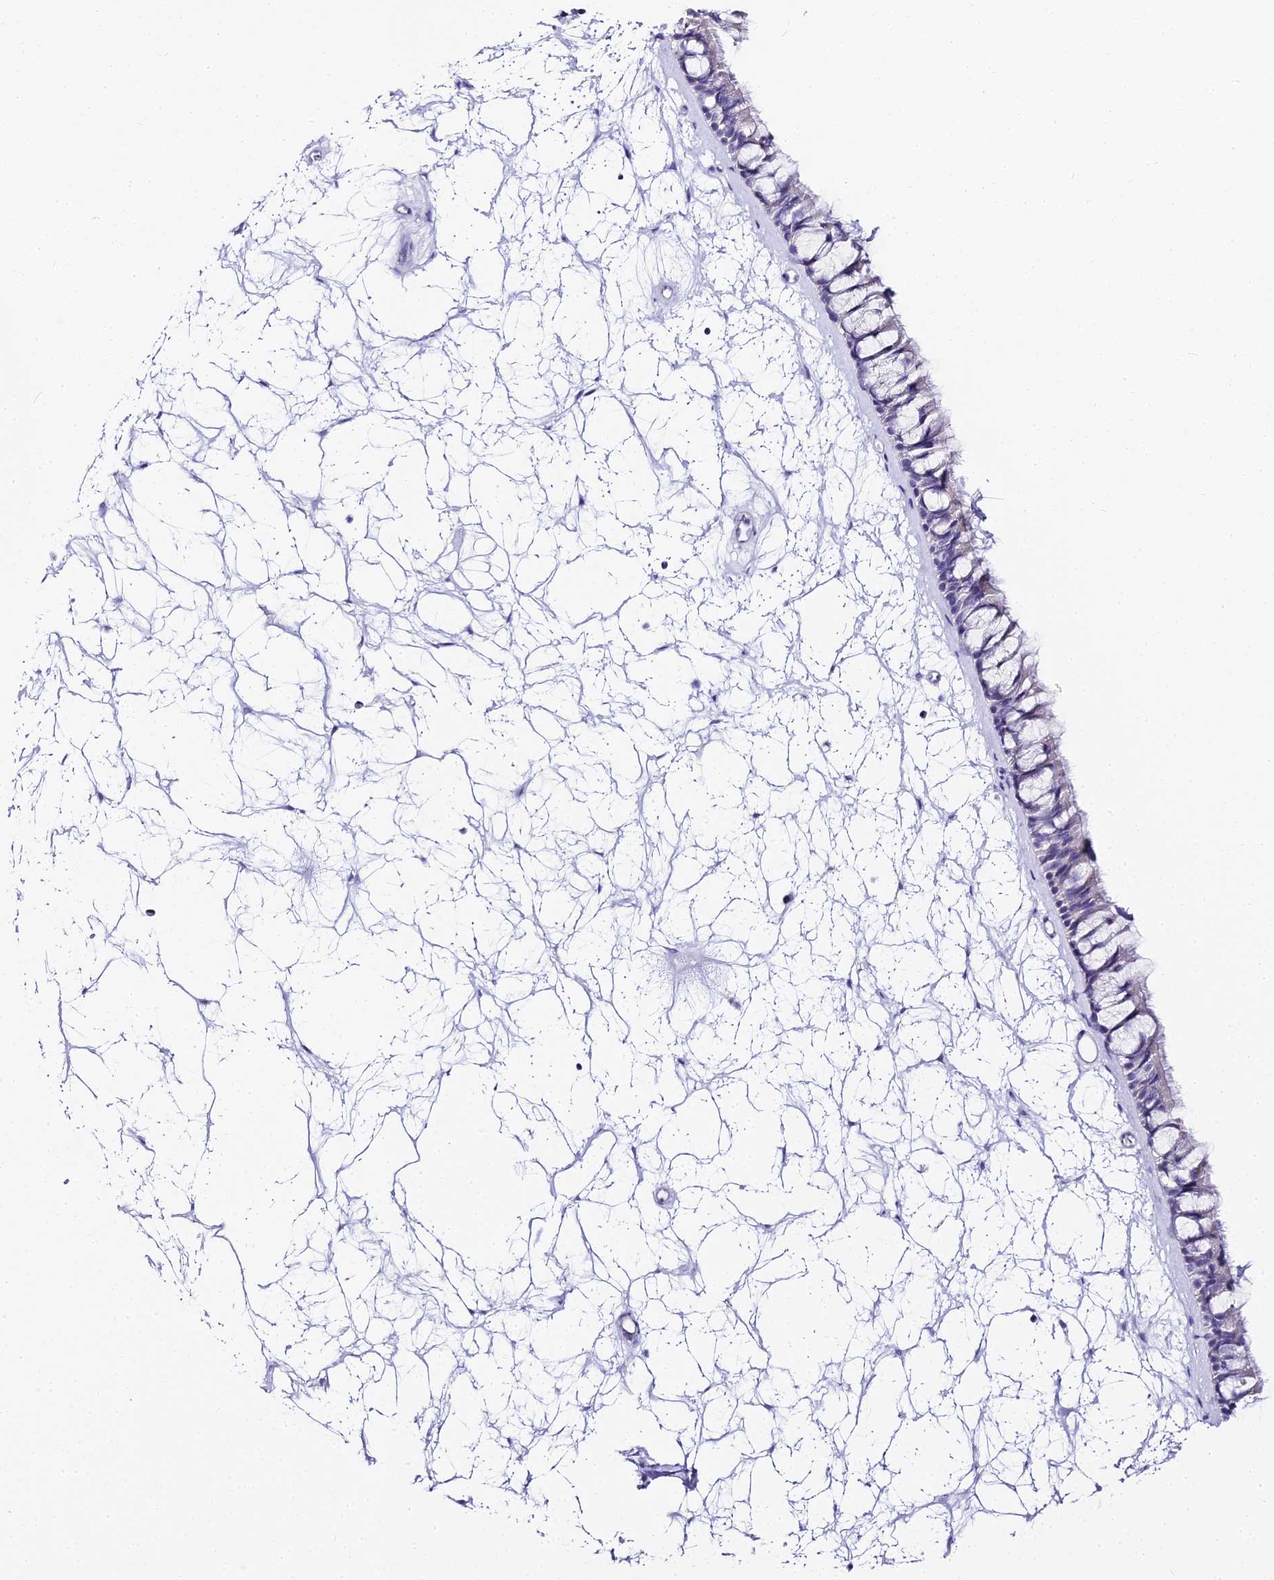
{"staining": {"intensity": "negative", "quantity": "none", "location": "none"}, "tissue": "nasopharynx", "cell_type": "Respiratory epithelial cells", "image_type": "normal", "snomed": [{"axis": "morphology", "description": "Normal tissue, NOS"}, {"axis": "topography", "description": "Nasopharynx"}], "caption": "A photomicrograph of nasopharynx stained for a protein demonstrates no brown staining in respiratory epithelial cells. (DAB (3,3'-diaminobenzidine) immunohistochemistry with hematoxylin counter stain).", "gene": "ABHD14A", "patient": {"sex": "male", "age": 64}}